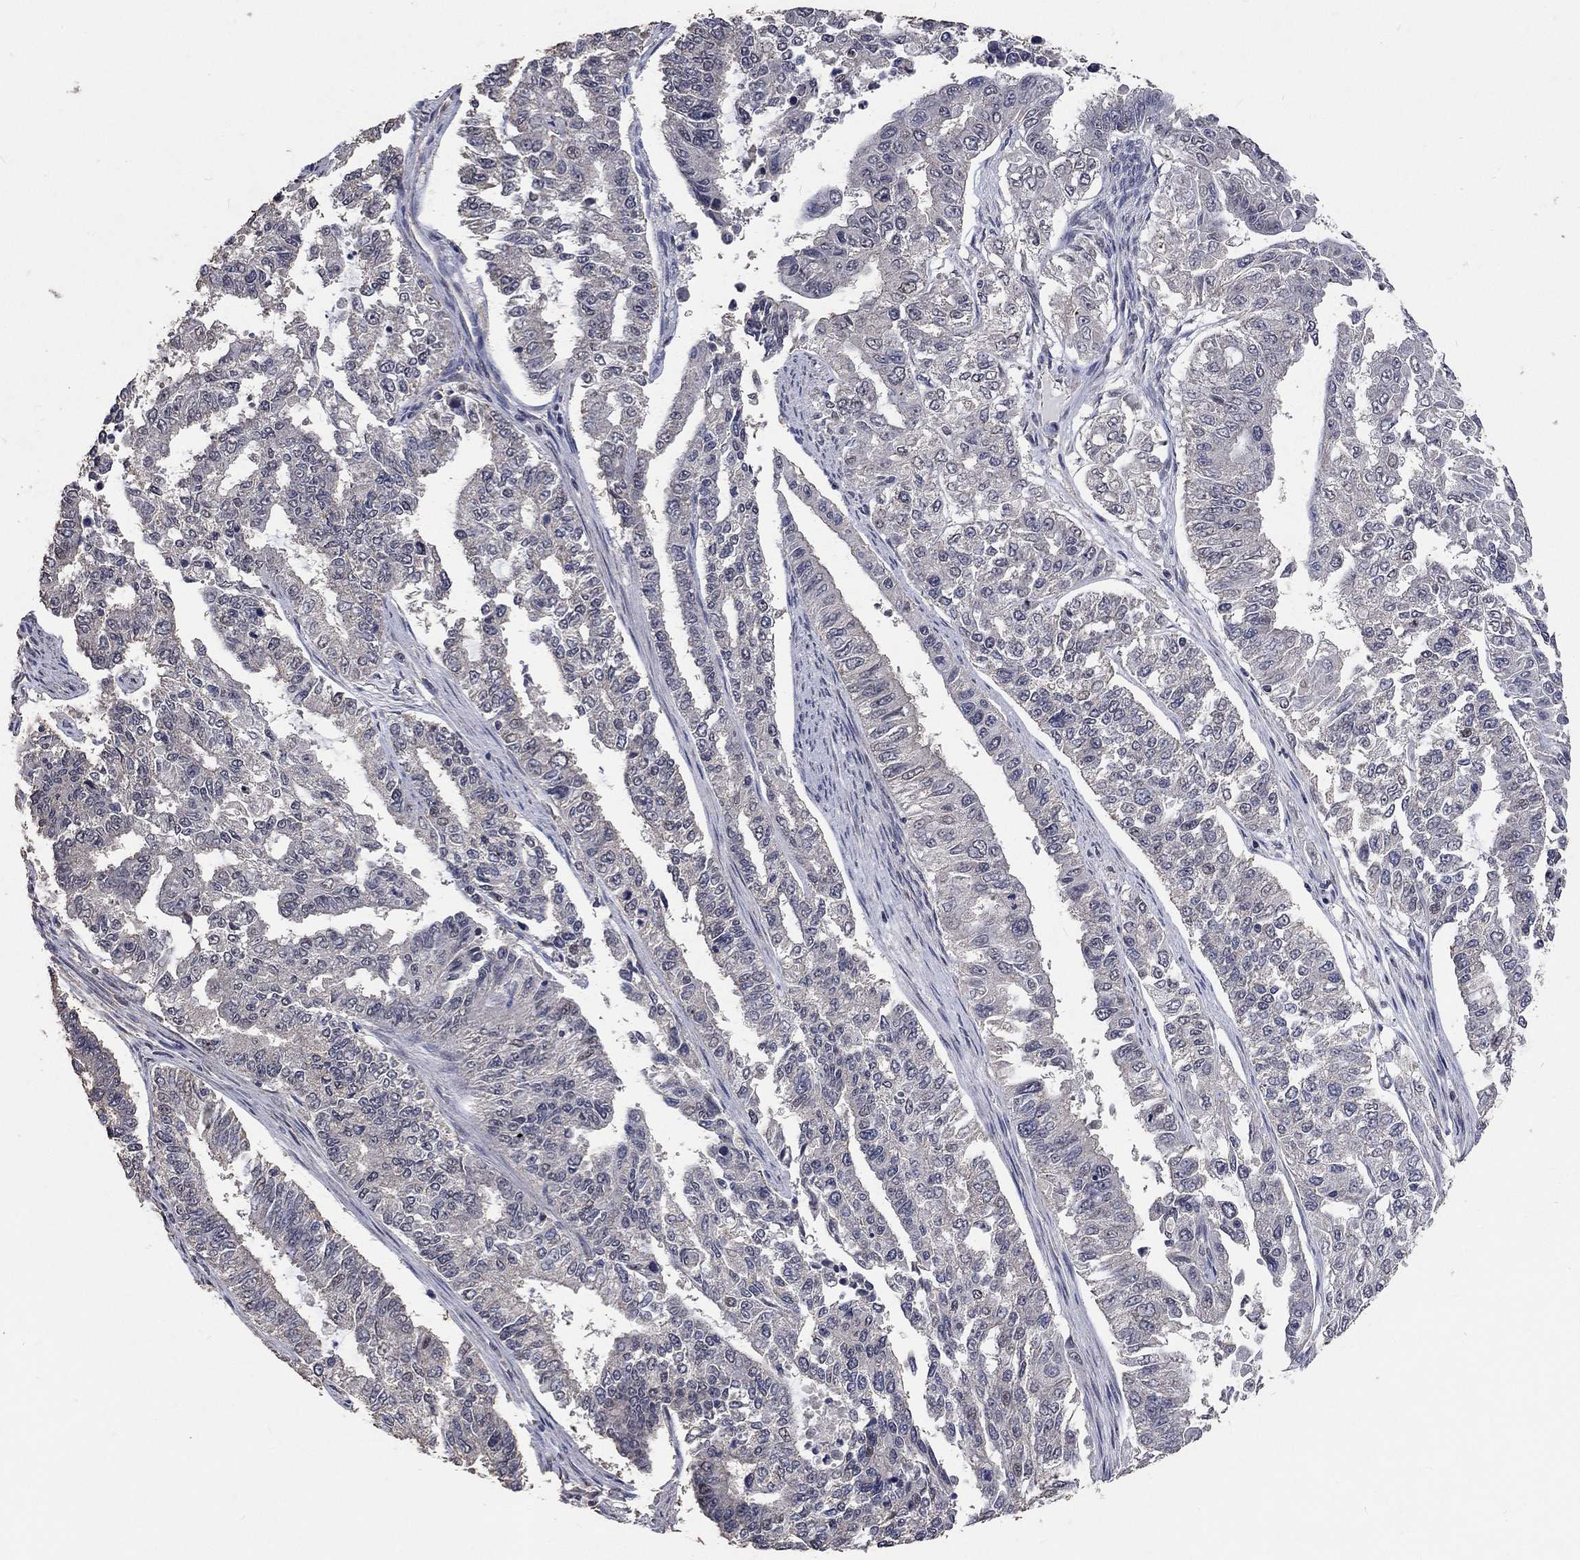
{"staining": {"intensity": "negative", "quantity": "none", "location": "none"}, "tissue": "endometrial cancer", "cell_type": "Tumor cells", "image_type": "cancer", "snomed": [{"axis": "morphology", "description": "Adenocarcinoma, NOS"}, {"axis": "topography", "description": "Uterus"}], "caption": "Endometrial adenocarcinoma was stained to show a protein in brown. There is no significant staining in tumor cells.", "gene": "SPATA33", "patient": {"sex": "female", "age": 59}}